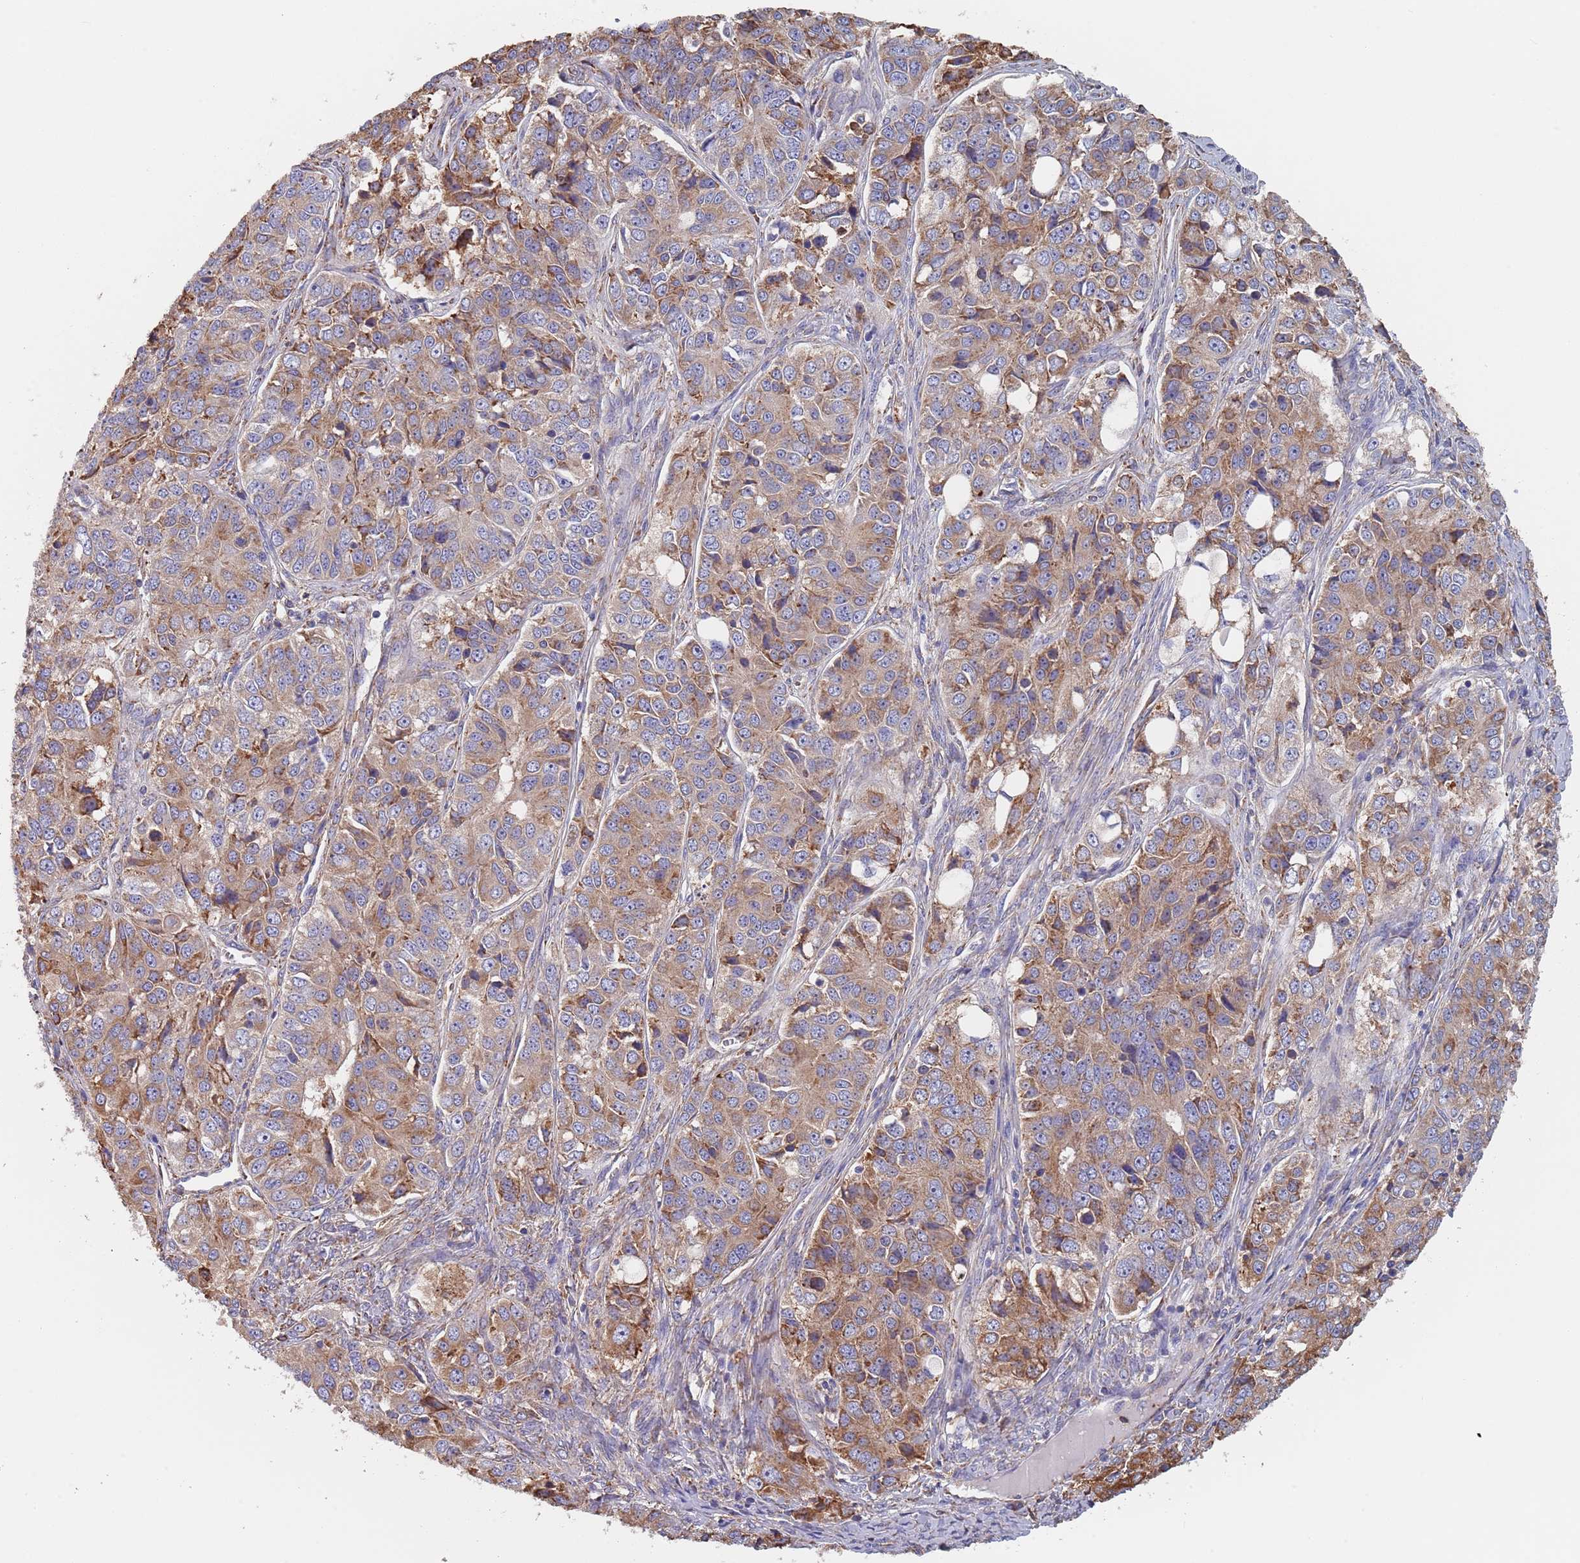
{"staining": {"intensity": "moderate", "quantity": ">75%", "location": "cytoplasmic/membranous"}, "tissue": "ovarian cancer", "cell_type": "Tumor cells", "image_type": "cancer", "snomed": [{"axis": "morphology", "description": "Carcinoma, endometroid"}, {"axis": "topography", "description": "Ovary"}], "caption": "Protein expression analysis of human ovarian cancer reveals moderate cytoplasmic/membranous positivity in about >75% of tumor cells.", "gene": "DCUN1D3", "patient": {"sex": "female", "age": 51}}